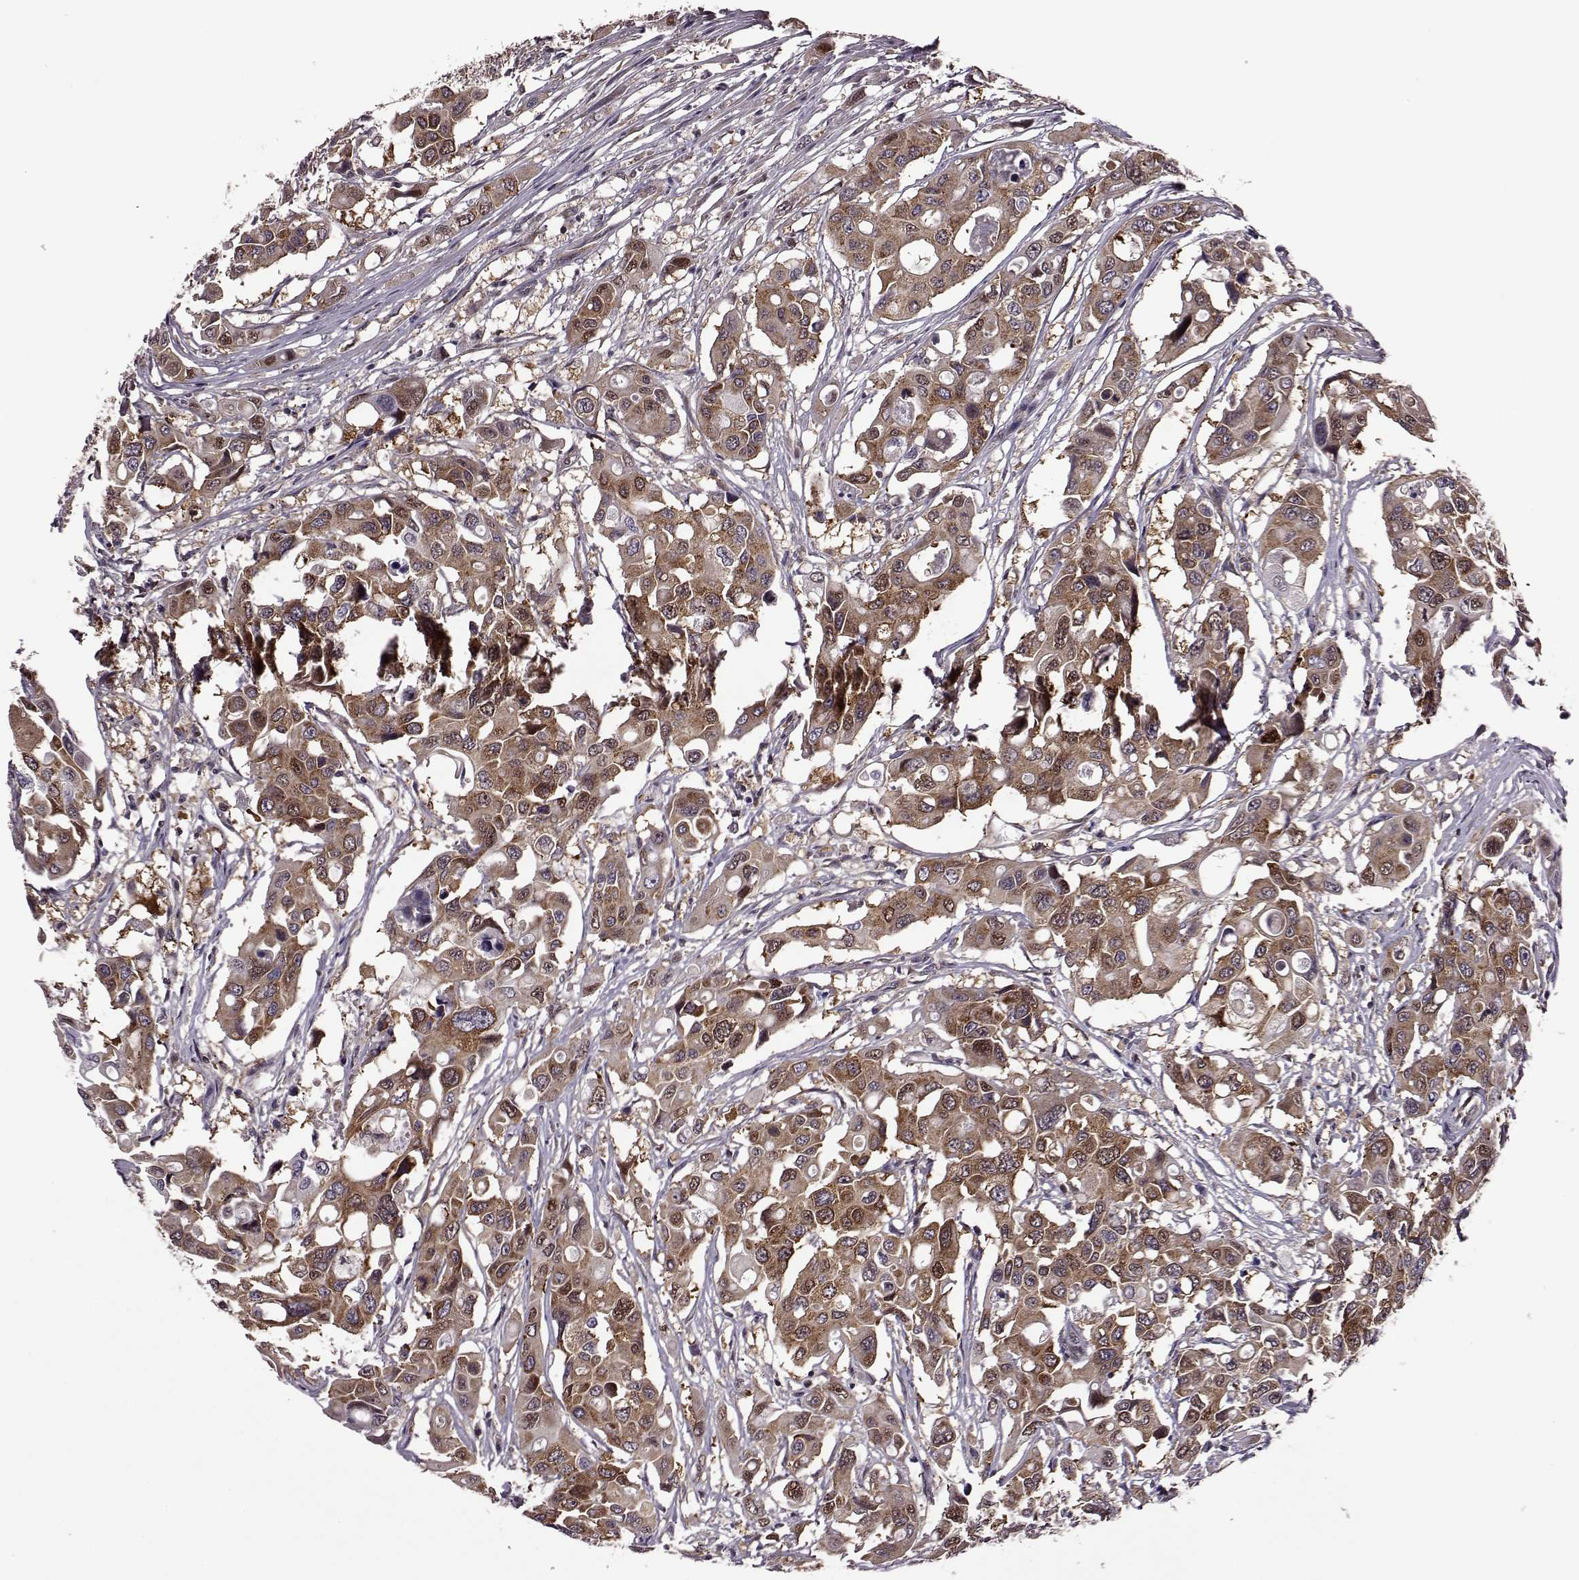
{"staining": {"intensity": "moderate", "quantity": ">75%", "location": "cytoplasmic/membranous"}, "tissue": "colorectal cancer", "cell_type": "Tumor cells", "image_type": "cancer", "snomed": [{"axis": "morphology", "description": "Adenocarcinoma, NOS"}, {"axis": "topography", "description": "Colon"}], "caption": "Protein expression analysis of human adenocarcinoma (colorectal) reveals moderate cytoplasmic/membranous positivity in approximately >75% of tumor cells.", "gene": "URI1", "patient": {"sex": "male", "age": 77}}